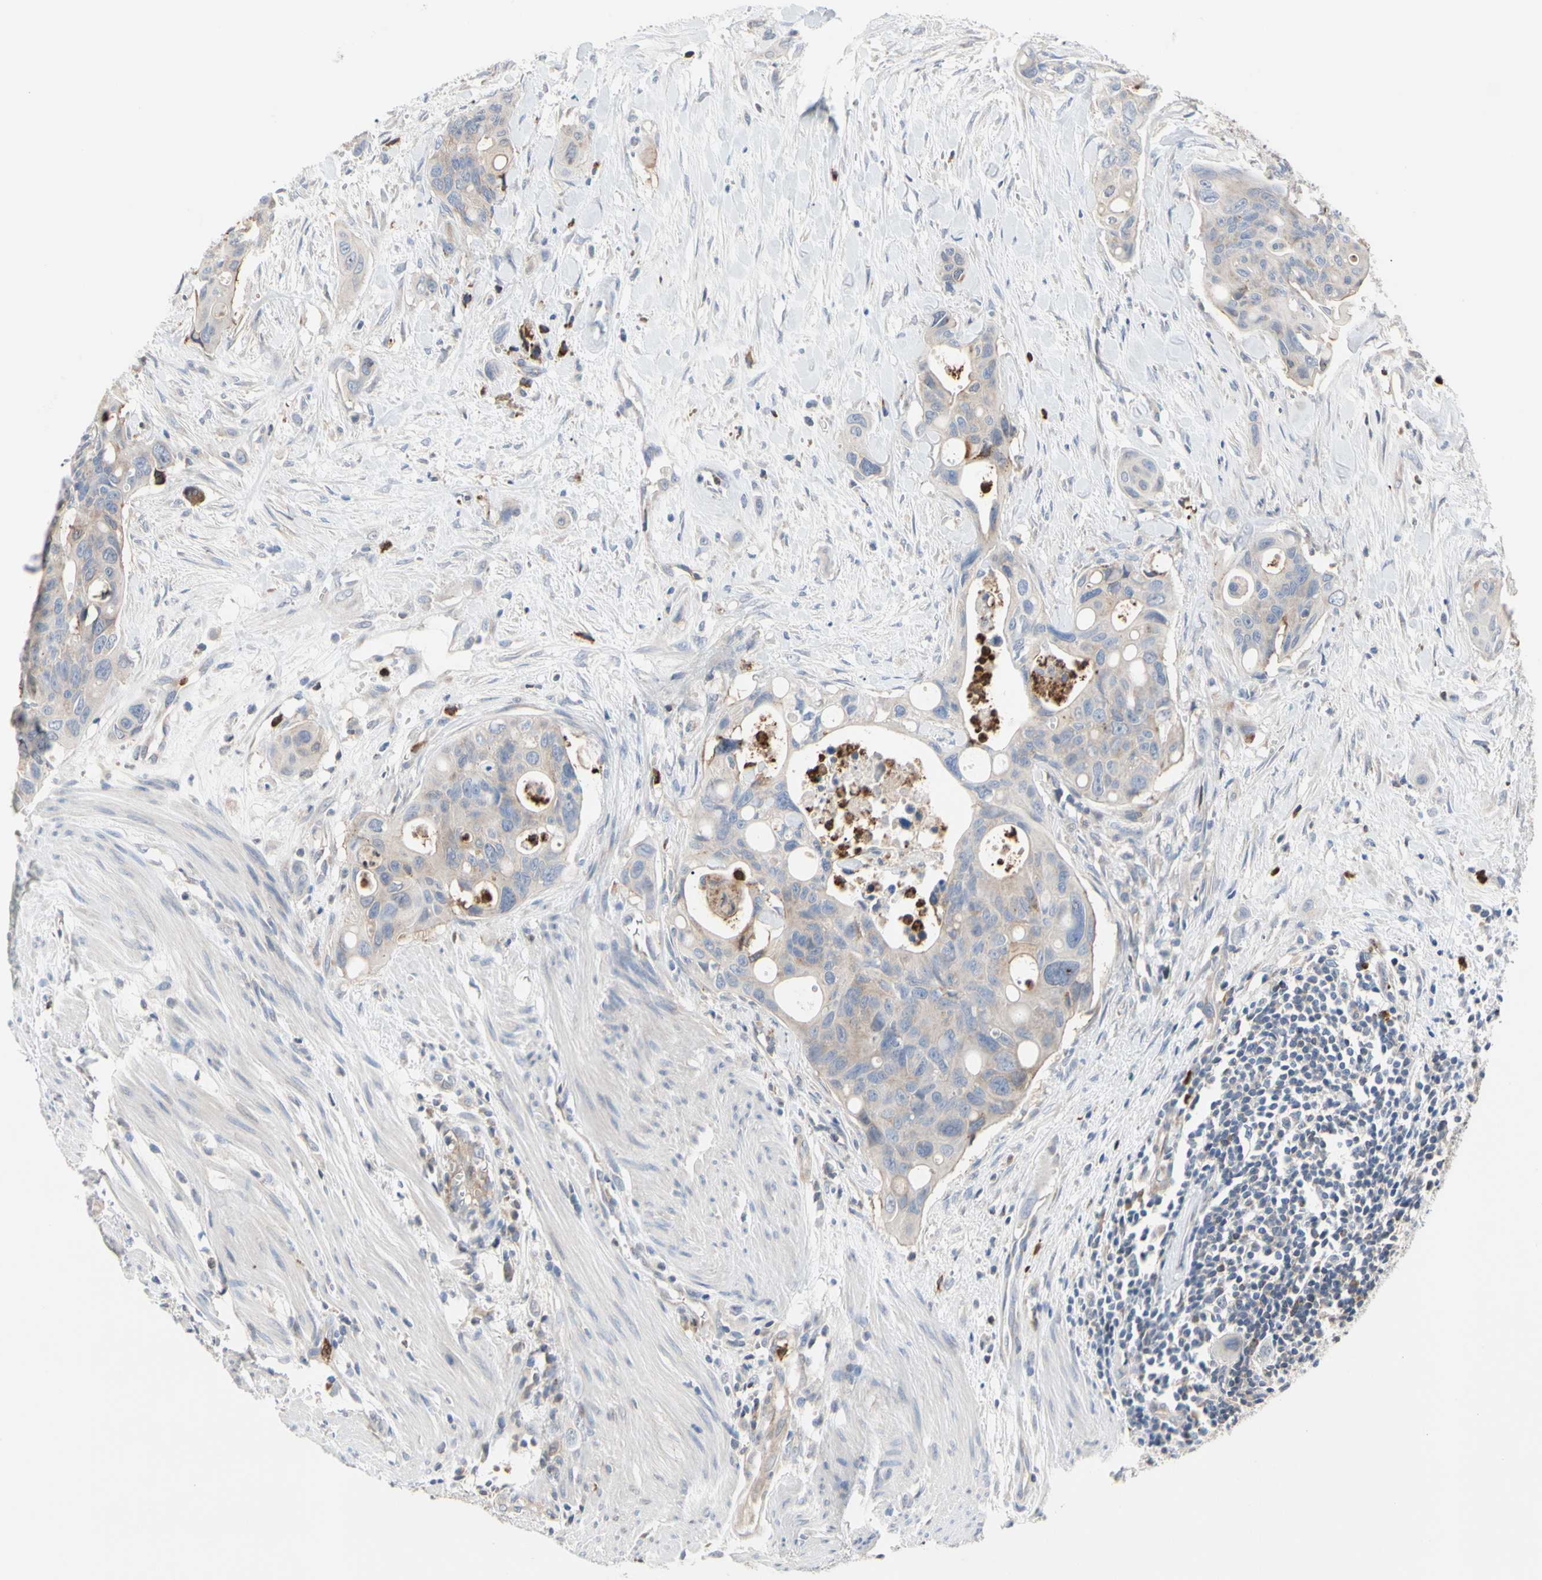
{"staining": {"intensity": "weak", "quantity": "<25%", "location": "cytoplasmic/membranous"}, "tissue": "colorectal cancer", "cell_type": "Tumor cells", "image_type": "cancer", "snomed": [{"axis": "morphology", "description": "Adenocarcinoma, NOS"}, {"axis": "topography", "description": "Colon"}], "caption": "The immunohistochemistry histopathology image has no significant staining in tumor cells of colorectal adenocarcinoma tissue.", "gene": "MCL1", "patient": {"sex": "female", "age": 57}}